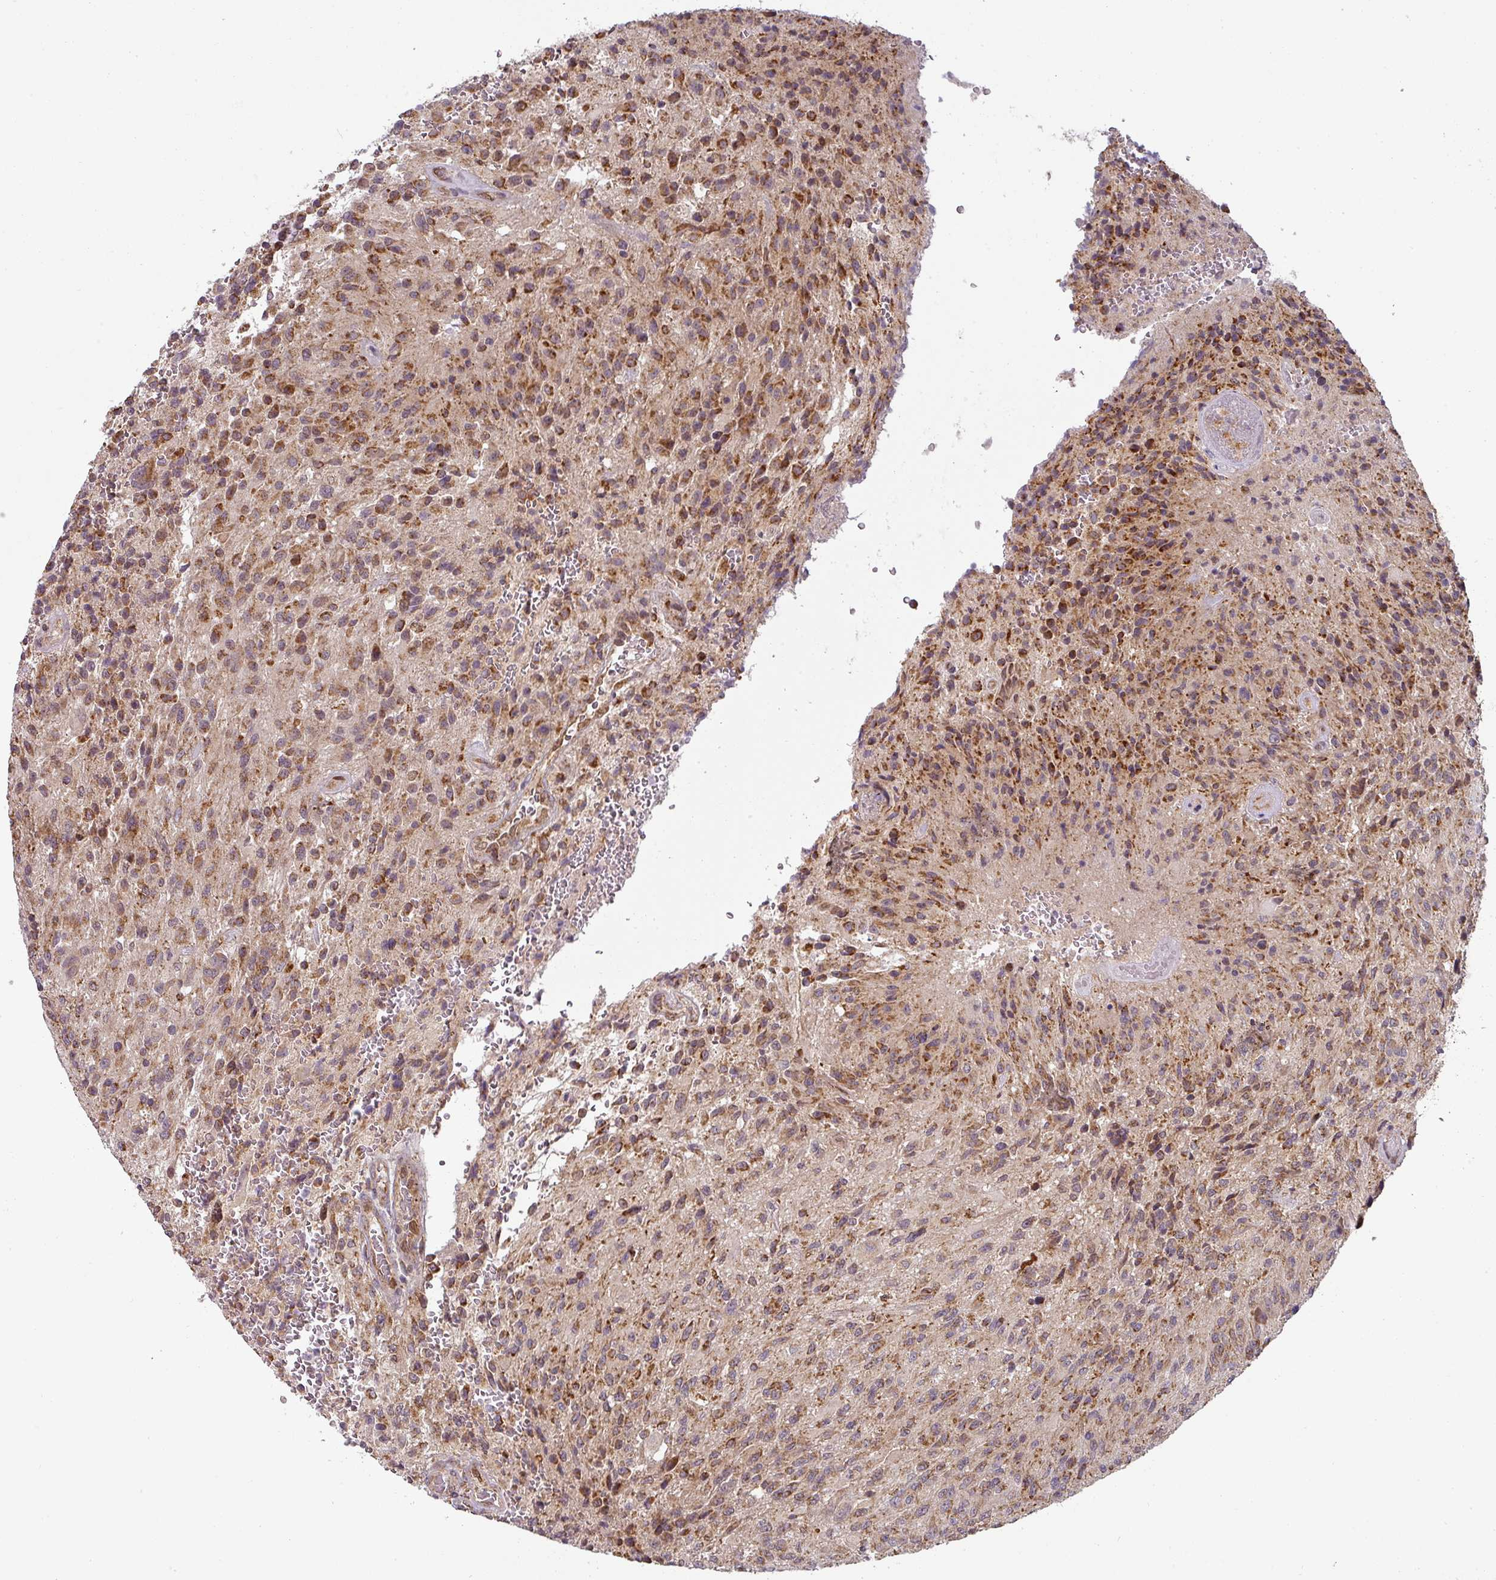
{"staining": {"intensity": "moderate", "quantity": ">75%", "location": "cytoplasmic/membranous"}, "tissue": "glioma", "cell_type": "Tumor cells", "image_type": "cancer", "snomed": [{"axis": "morphology", "description": "Normal tissue, NOS"}, {"axis": "morphology", "description": "Glioma, malignant, High grade"}, {"axis": "topography", "description": "Cerebral cortex"}], "caption": "About >75% of tumor cells in human glioma exhibit moderate cytoplasmic/membranous protein expression as visualized by brown immunohistochemical staining.", "gene": "MRPS16", "patient": {"sex": "male", "age": 56}}